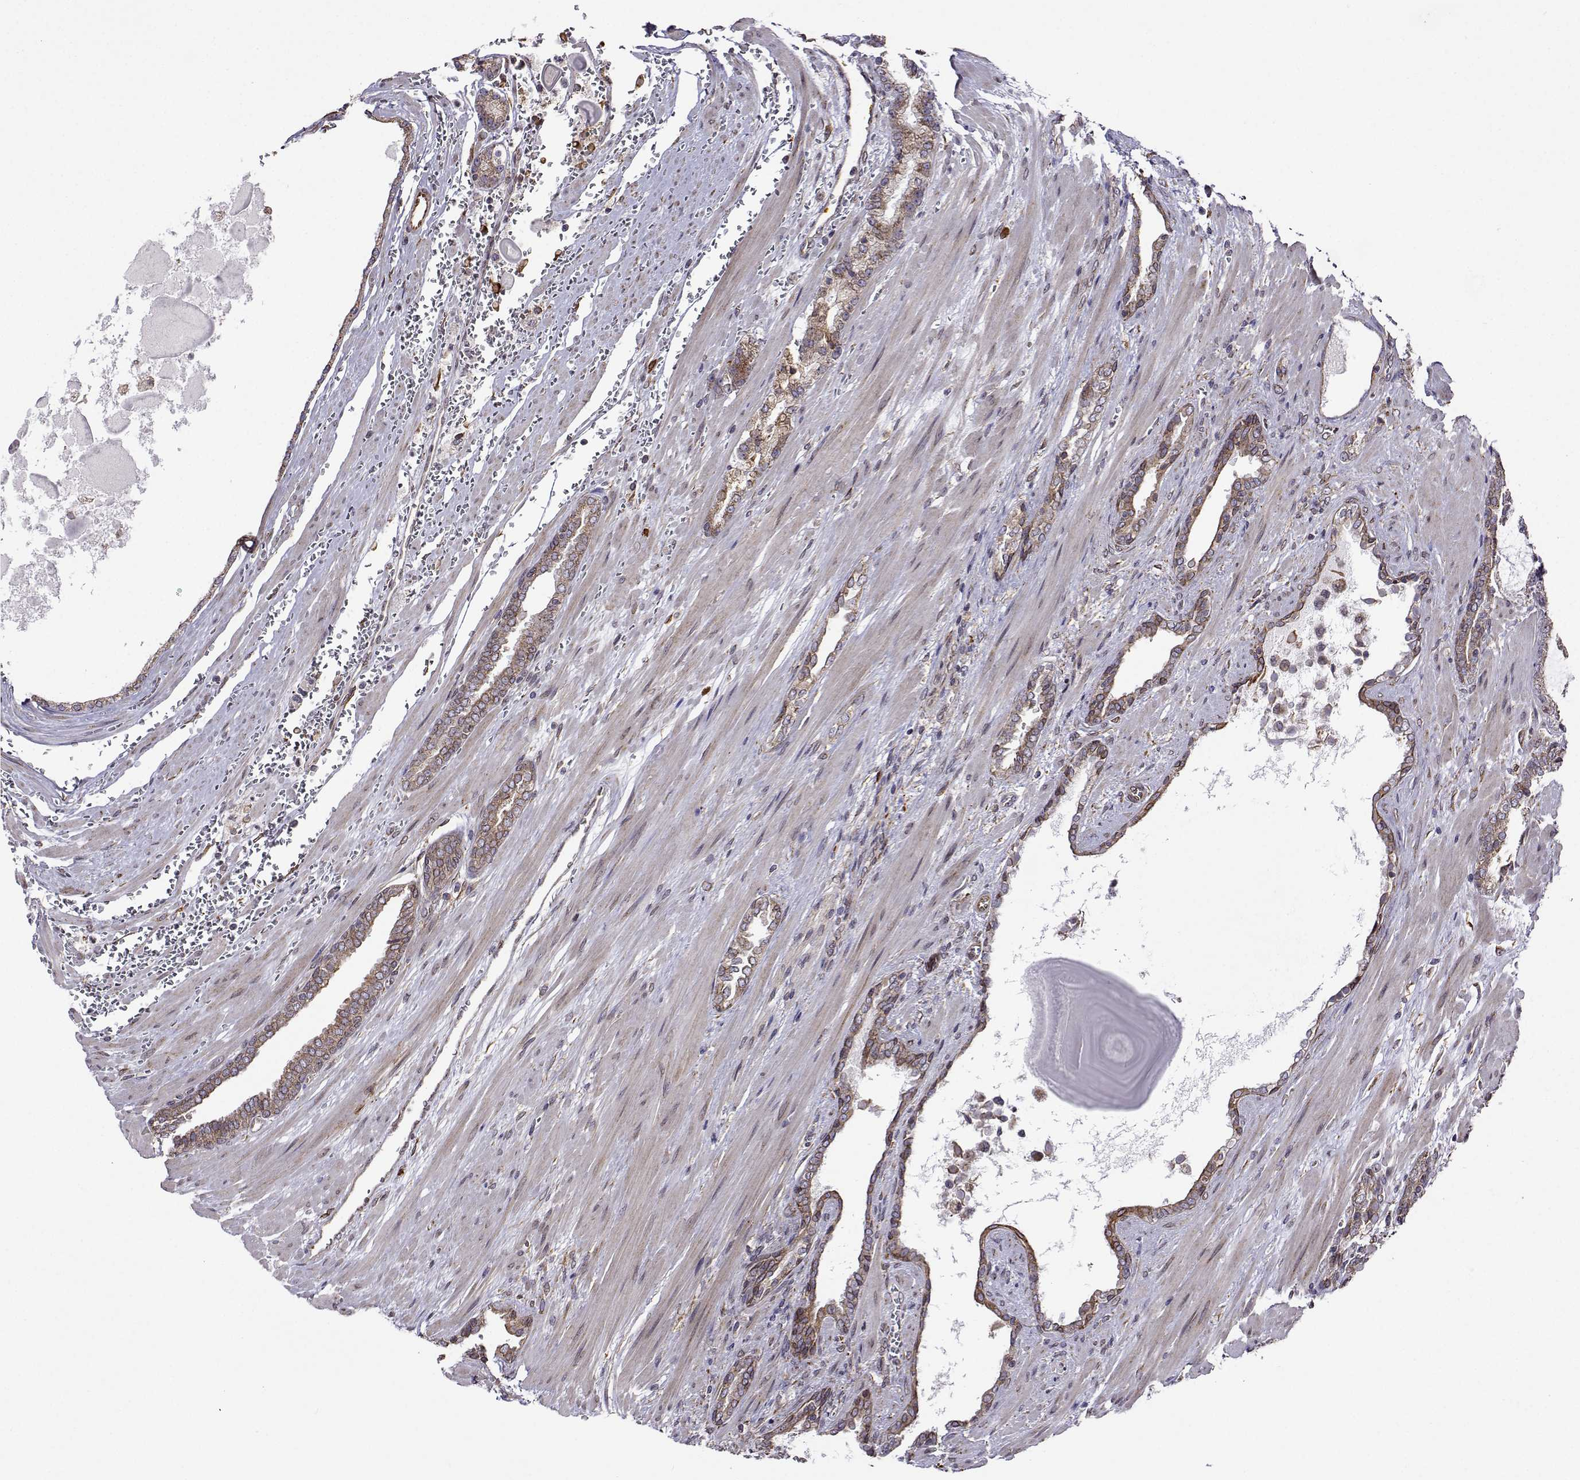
{"staining": {"intensity": "weak", "quantity": ">75%", "location": "cytoplasmic/membranous"}, "tissue": "prostate cancer", "cell_type": "Tumor cells", "image_type": "cancer", "snomed": [{"axis": "morphology", "description": "Adenocarcinoma, High grade"}, {"axis": "topography", "description": "Prostate"}], "caption": "Immunohistochemistry photomicrograph of neoplastic tissue: human prostate cancer (high-grade adenocarcinoma) stained using immunohistochemistry reveals low levels of weak protein expression localized specifically in the cytoplasmic/membranous of tumor cells, appearing as a cytoplasmic/membranous brown color.", "gene": "PGRMC2", "patient": {"sex": "male", "age": 64}}